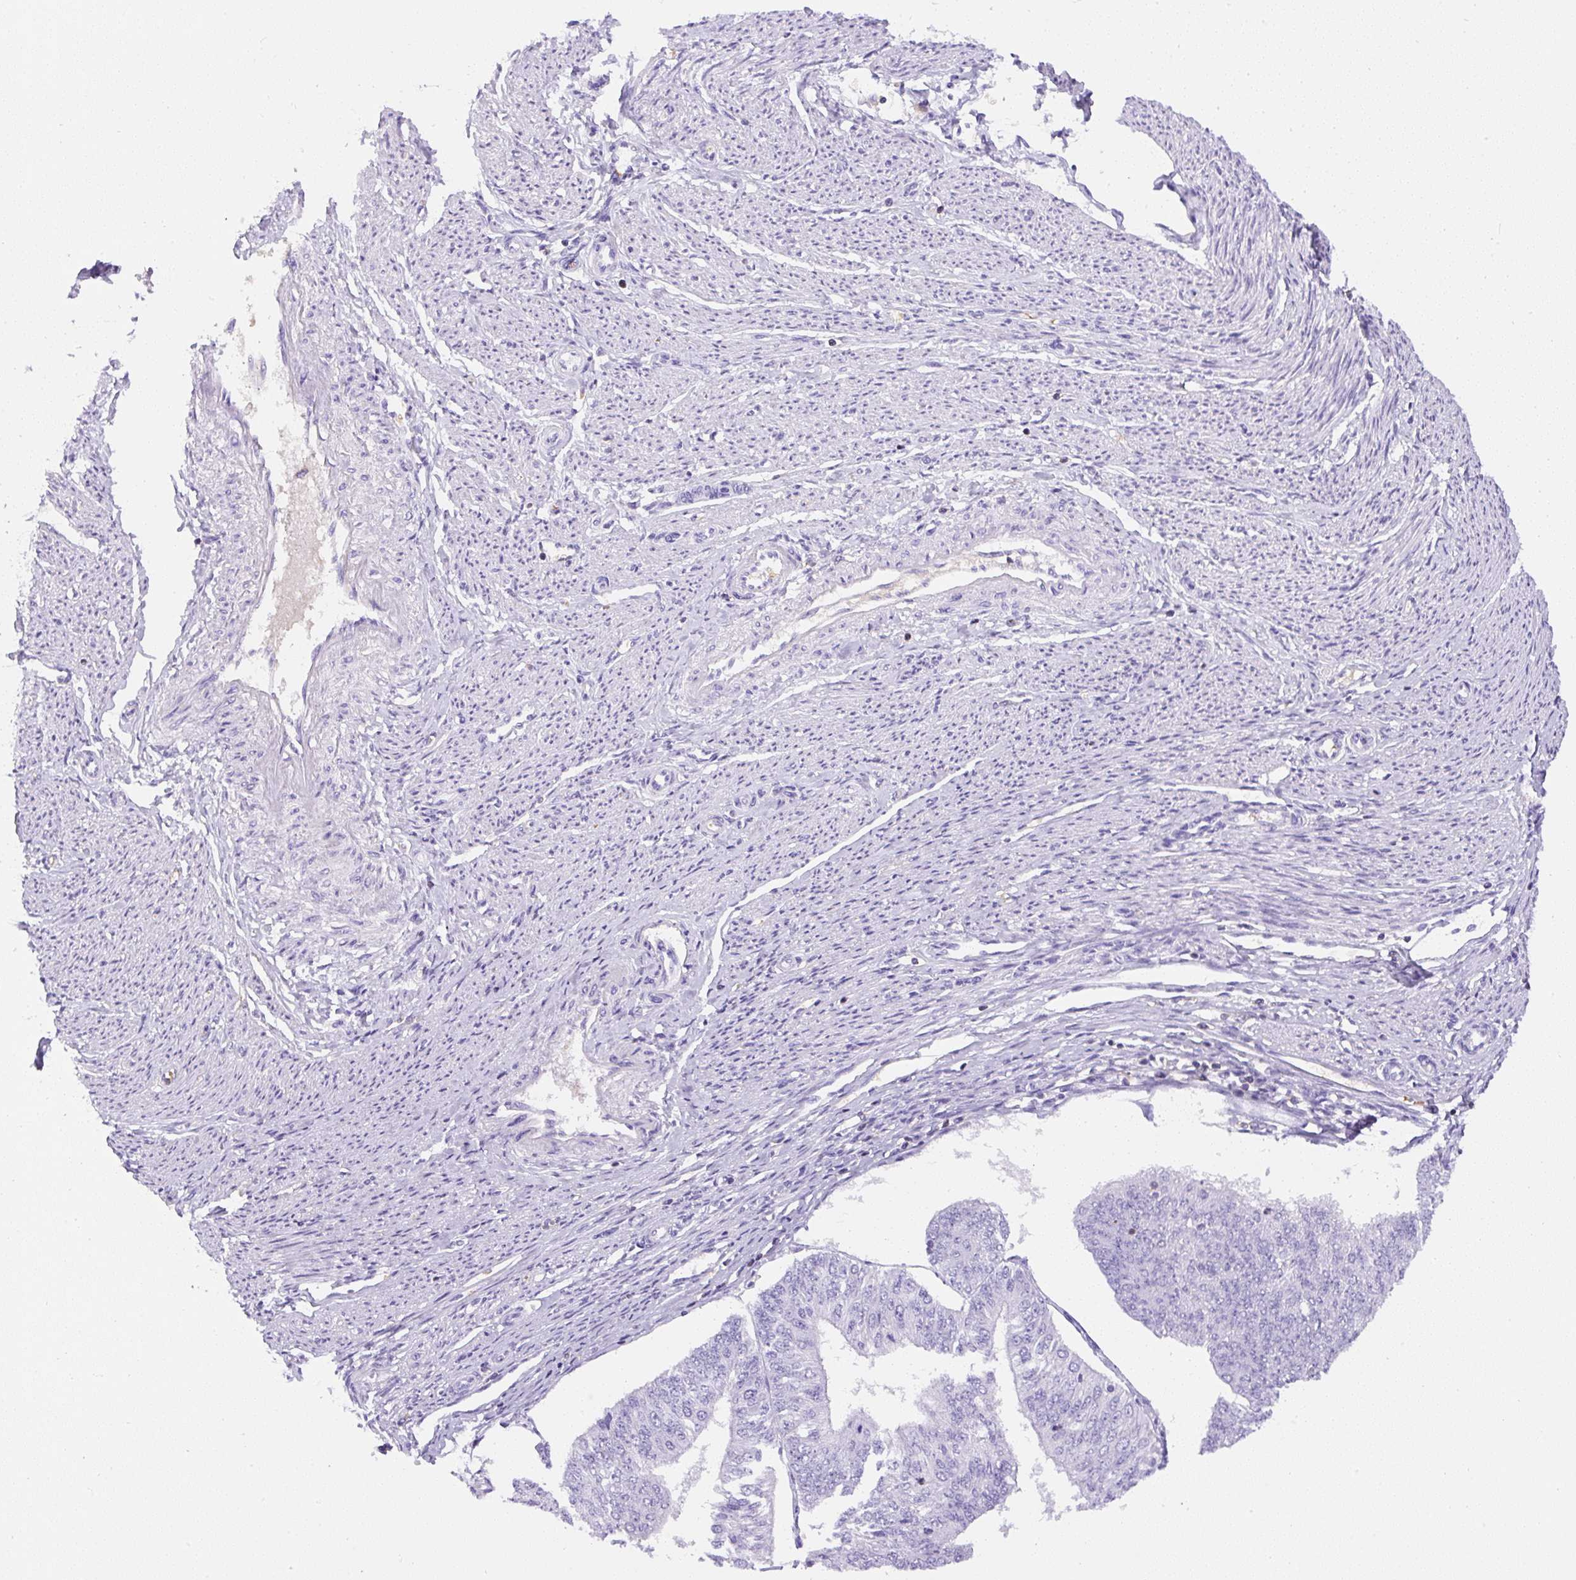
{"staining": {"intensity": "negative", "quantity": "none", "location": "none"}, "tissue": "endometrial cancer", "cell_type": "Tumor cells", "image_type": "cancer", "snomed": [{"axis": "morphology", "description": "Adenocarcinoma, NOS"}, {"axis": "topography", "description": "Endometrium"}], "caption": "A micrograph of endometrial cancer (adenocarcinoma) stained for a protein demonstrates no brown staining in tumor cells.", "gene": "FAM228B", "patient": {"sex": "female", "age": 58}}